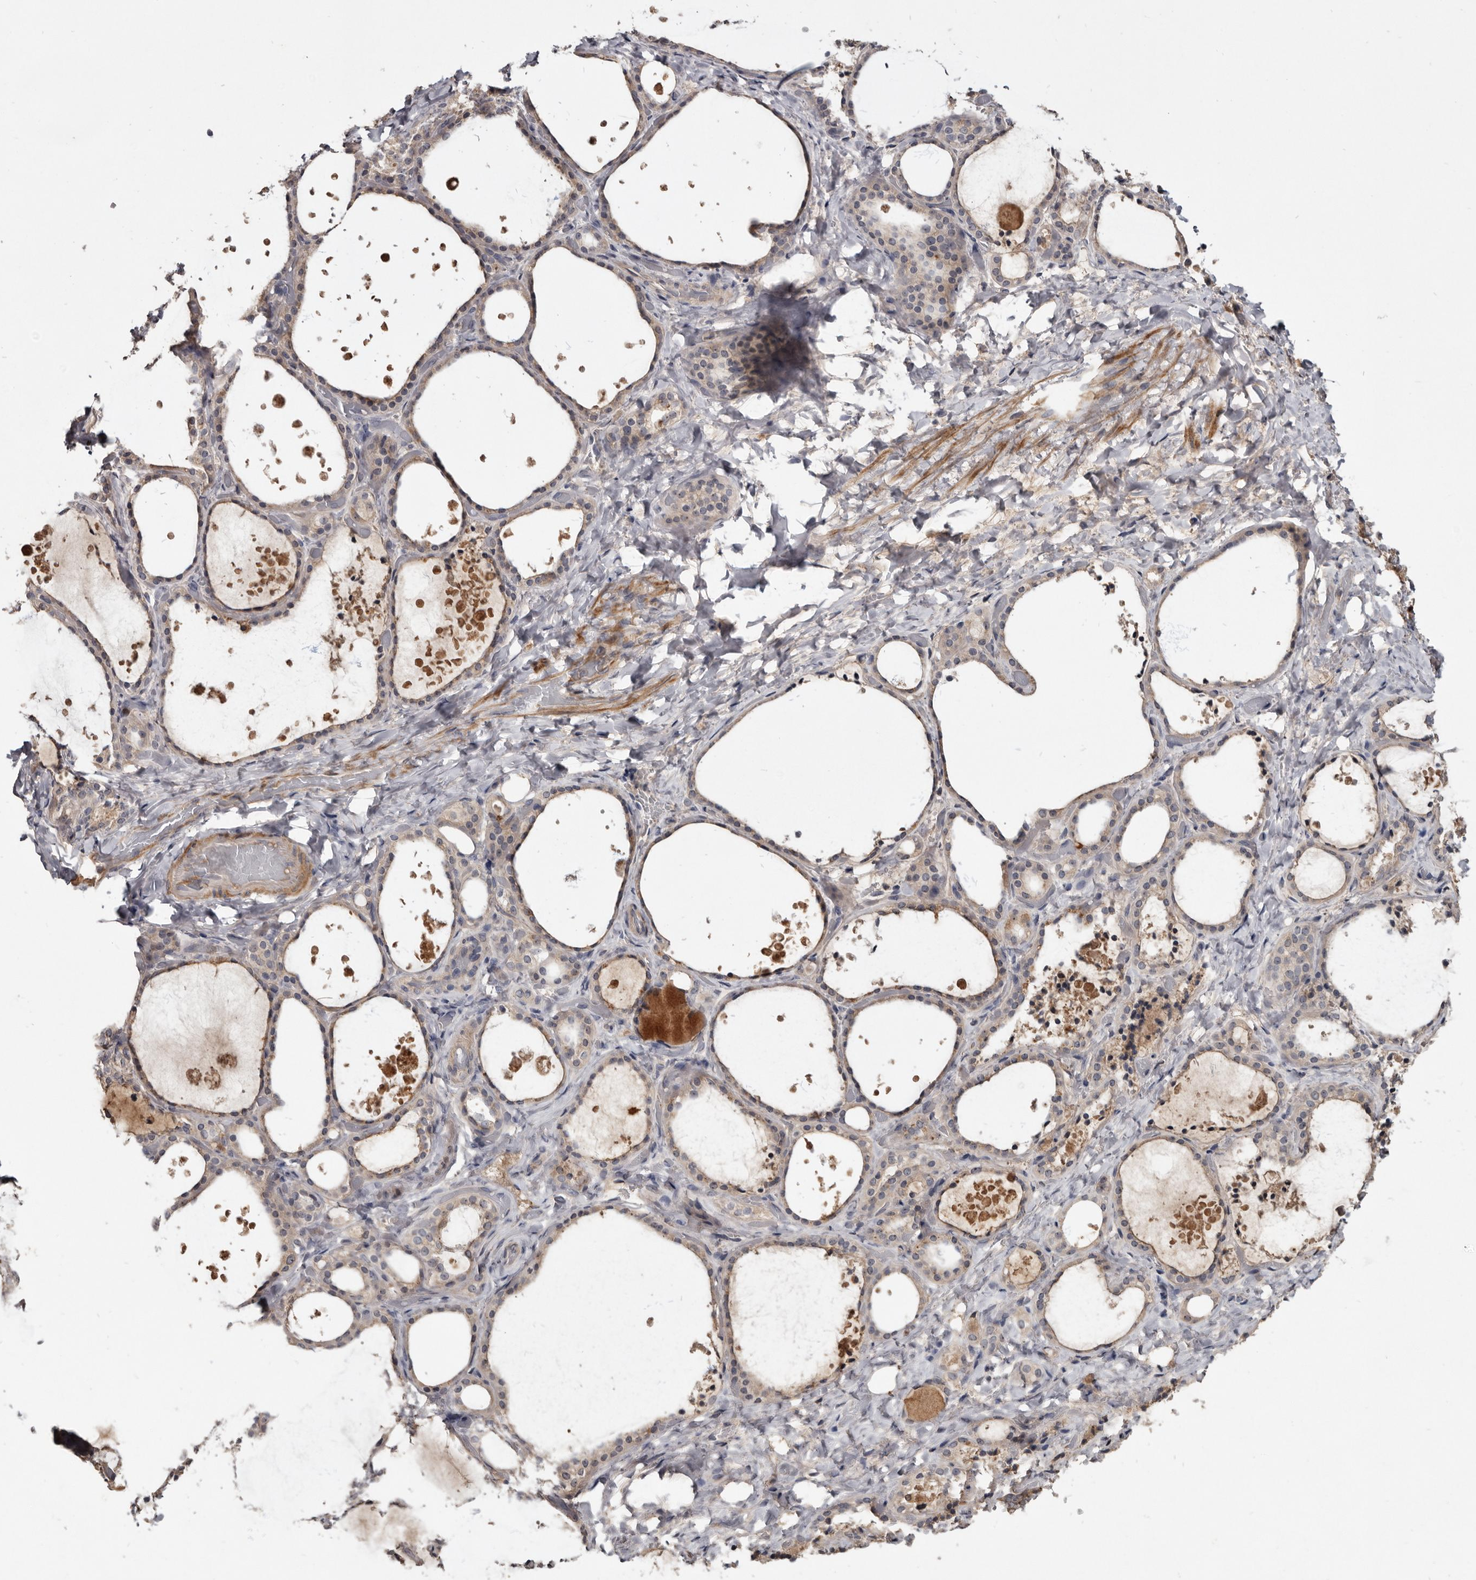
{"staining": {"intensity": "weak", "quantity": "25%-75%", "location": "cytoplasmic/membranous"}, "tissue": "thyroid gland", "cell_type": "Glandular cells", "image_type": "normal", "snomed": [{"axis": "morphology", "description": "Normal tissue, NOS"}, {"axis": "topography", "description": "Thyroid gland"}], "caption": "Benign thyroid gland reveals weak cytoplasmic/membranous positivity in approximately 25%-75% of glandular cells, visualized by immunohistochemistry. (DAB (3,3'-diaminobenzidine) IHC, brown staining for protein, blue staining for nuclei).", "gene": "TTC39A", "patient": {"sex": "female", "age": 44}}